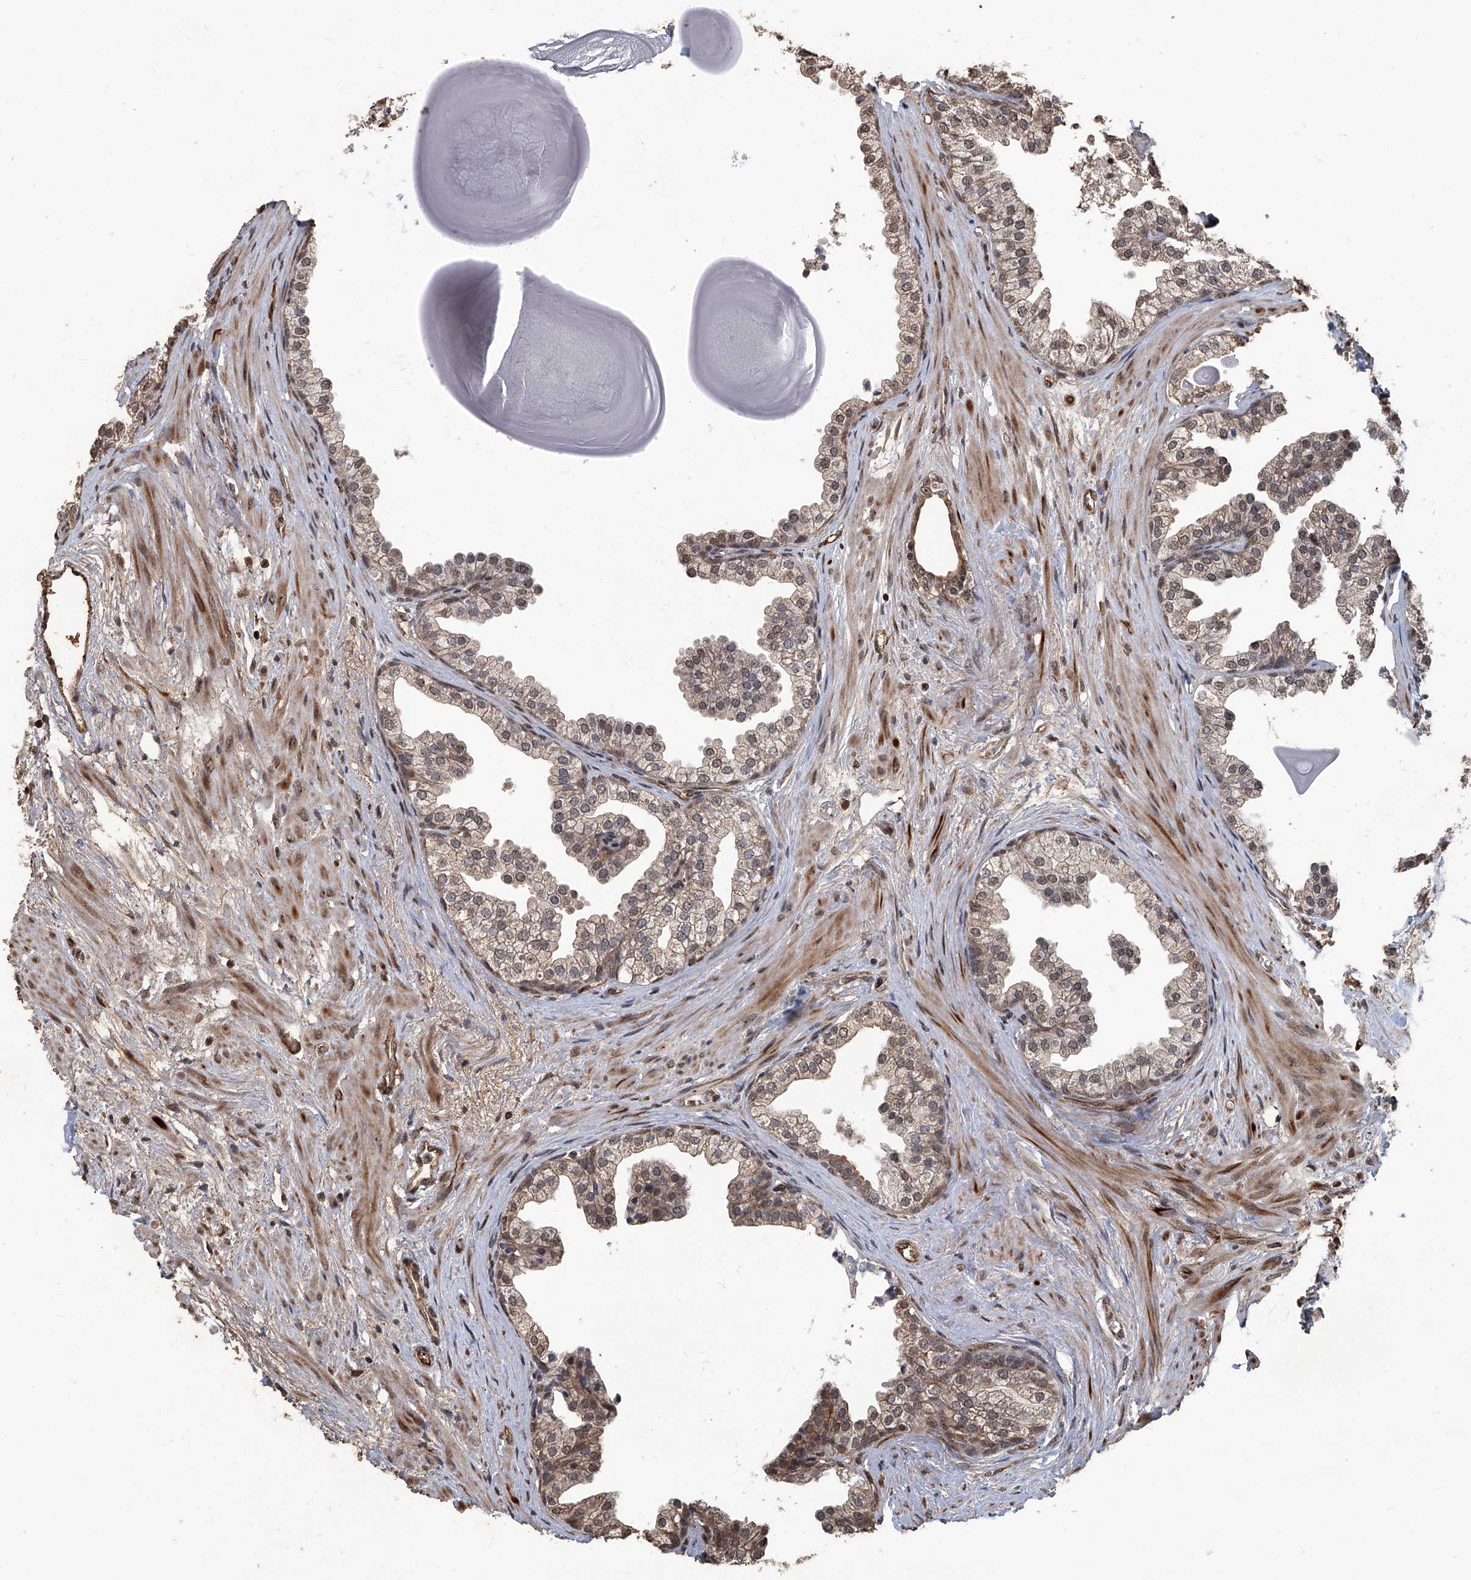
{"staining": {"intensity": "weak", "quantity": "25%-75%", "location": "cytoplasmic/membranous,nuclear"}, "tissue": "prostate", "cell_type": "Glandular cells", "image_type": "normal", "snomed": [{"axis": "morphology", "description": "Normal tissue, NOS"}, {"axis": "topography", "description": "Prostate"}], "caption": "Protein analysis of normal prostate reveals weak cytoplasmic/membranous,nuclear expression in about 25%-75% of glandular cells. The staining is performed using DAB brown chromogen to label protein expression. The nuclei are counter-stained blue using hematoxylin.", "gene": "GPR132", "patient": {"sex": "male", "age": 48}}